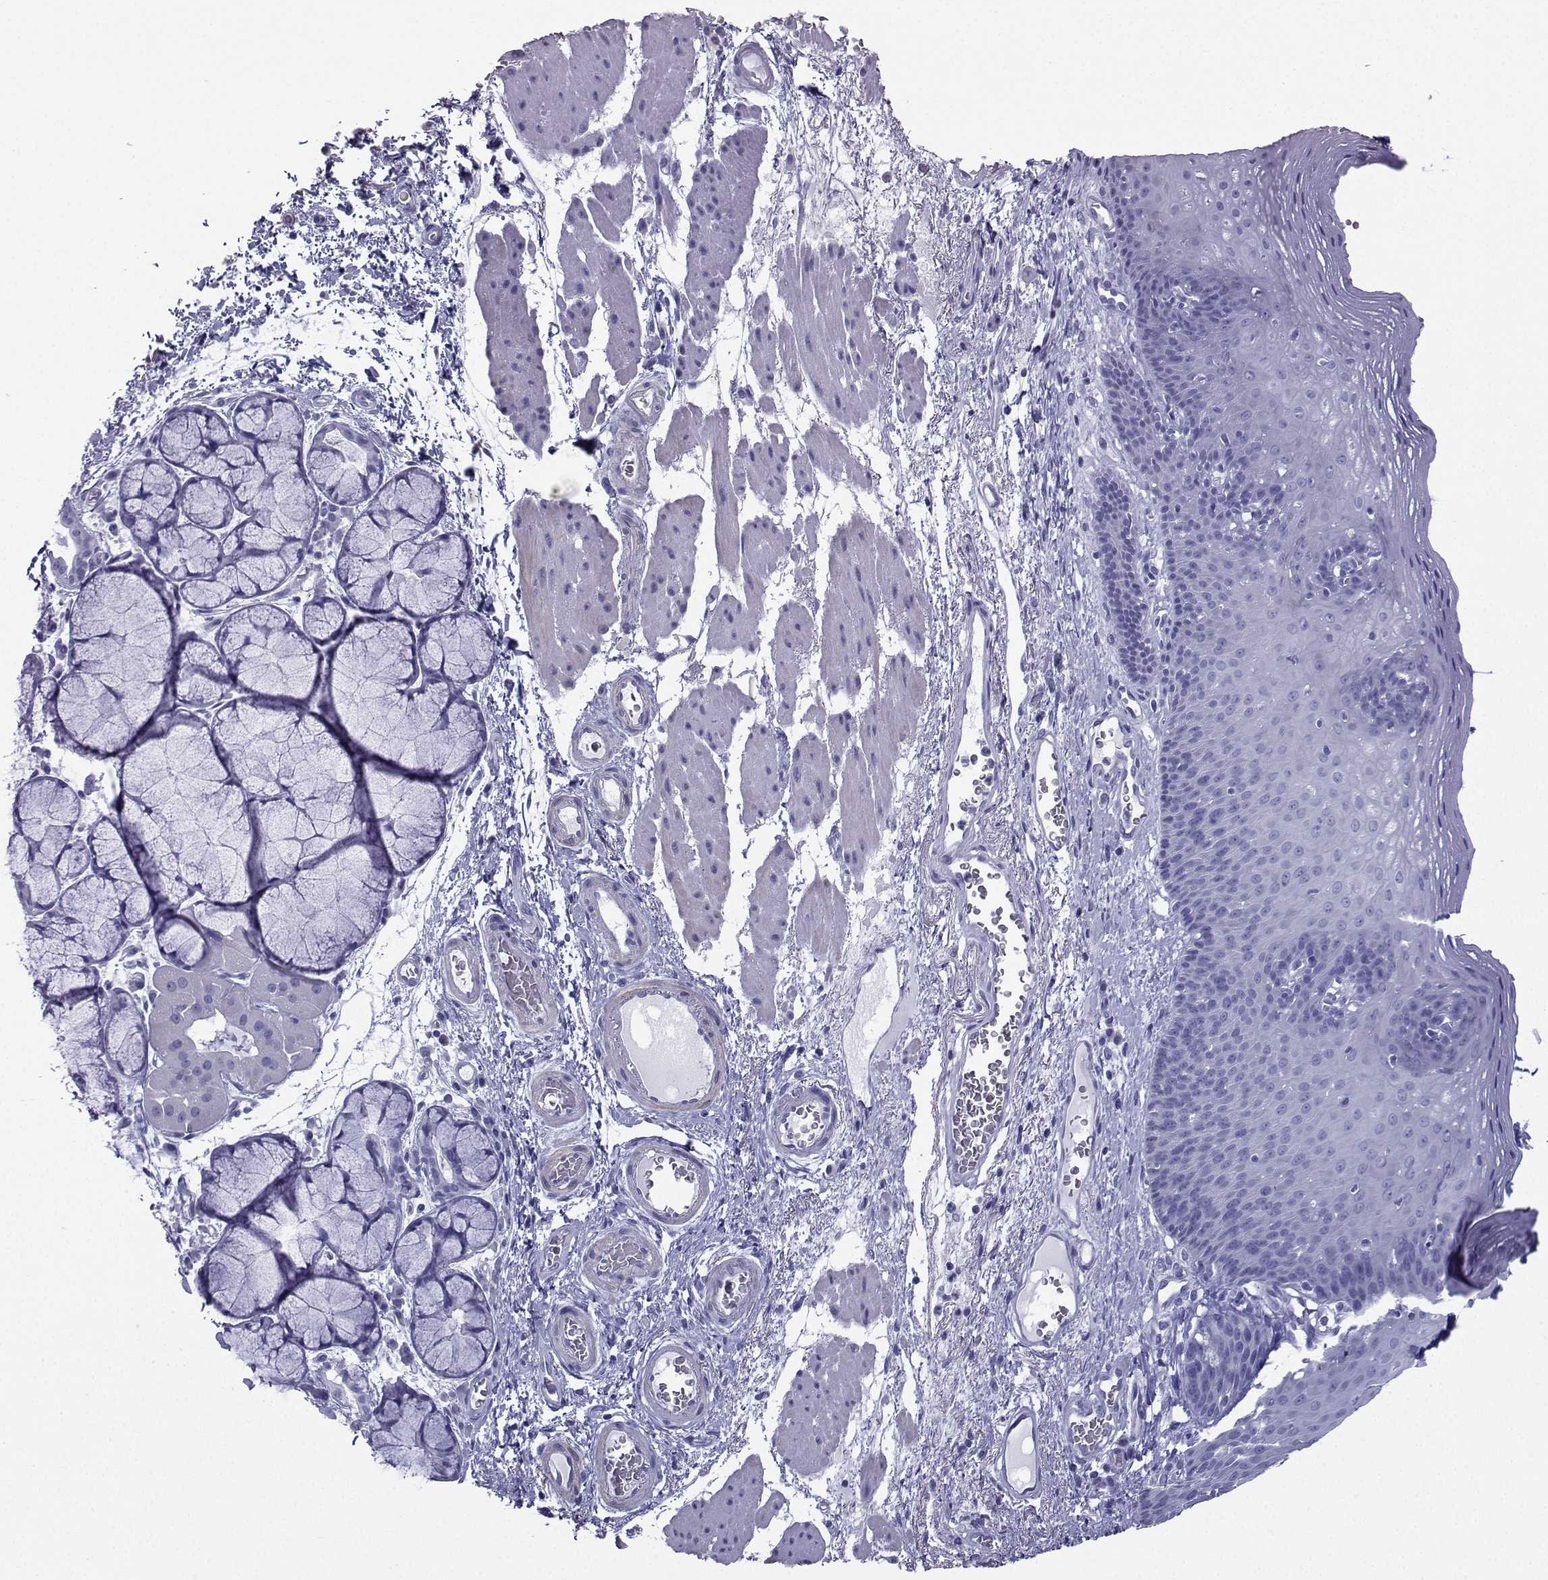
{"staining": {"intensity": "negative", "quantity": "none", "location": "none"}, "tissue": "esophagus", "cell_type": "Squamous epithelial cells", "image_type": "normal", "snomed": [{"axis": "morphology", "description": "Normal tissue, NOS"}, {"axis": "topography", "description": "Esophagus"}], "caption": "Esophagus was stained to show a protein in brown. There is no significant staining in squamous epithelial cells.", "gene": "KIF17", "patient": {"sex": "male", "age": 76}}